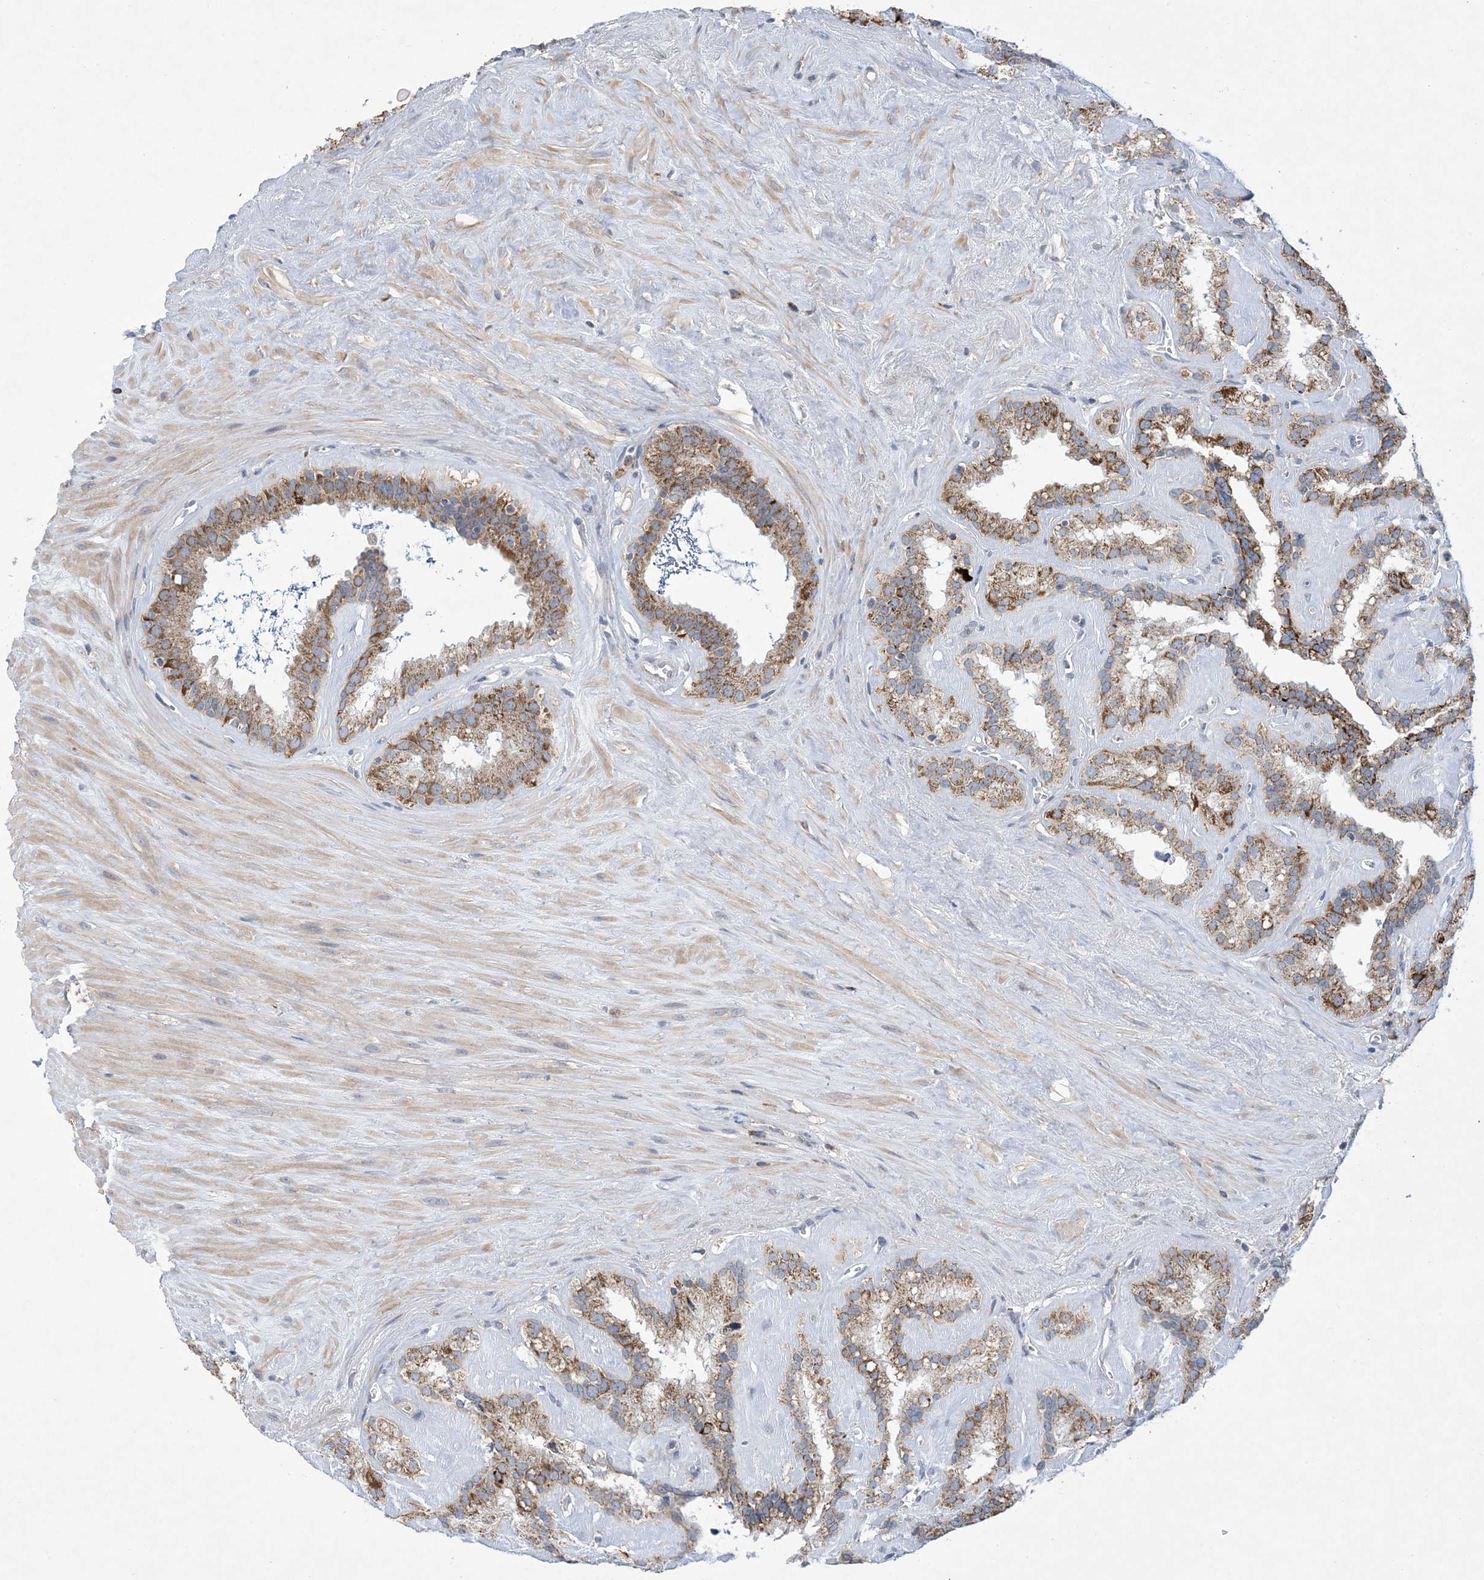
{"staining": {"intensity": "moderate", "quantity": ">75%", "location": "cytoplasmic/membranous"}, "tissue": "seminal vesicle", "cell_type": "Glandular cells", "image_type": "normal", "snomed": [{"axis": "morphology", "description": "Normal tissue, NOS"}, {"axis": "topography", "description": "Prostate"}, {"axis": "topography", "description": "Seminal veicle"}], "caption": "Seminal vesicle stained for a protein displays moderate cytoplasmic/membranous positivity in glandular cells. (DAB = brown stain, brightfield microscopy at high magnification).", "gene": "CLEC16A", "patient": {"sex": "male", "age": 59}}